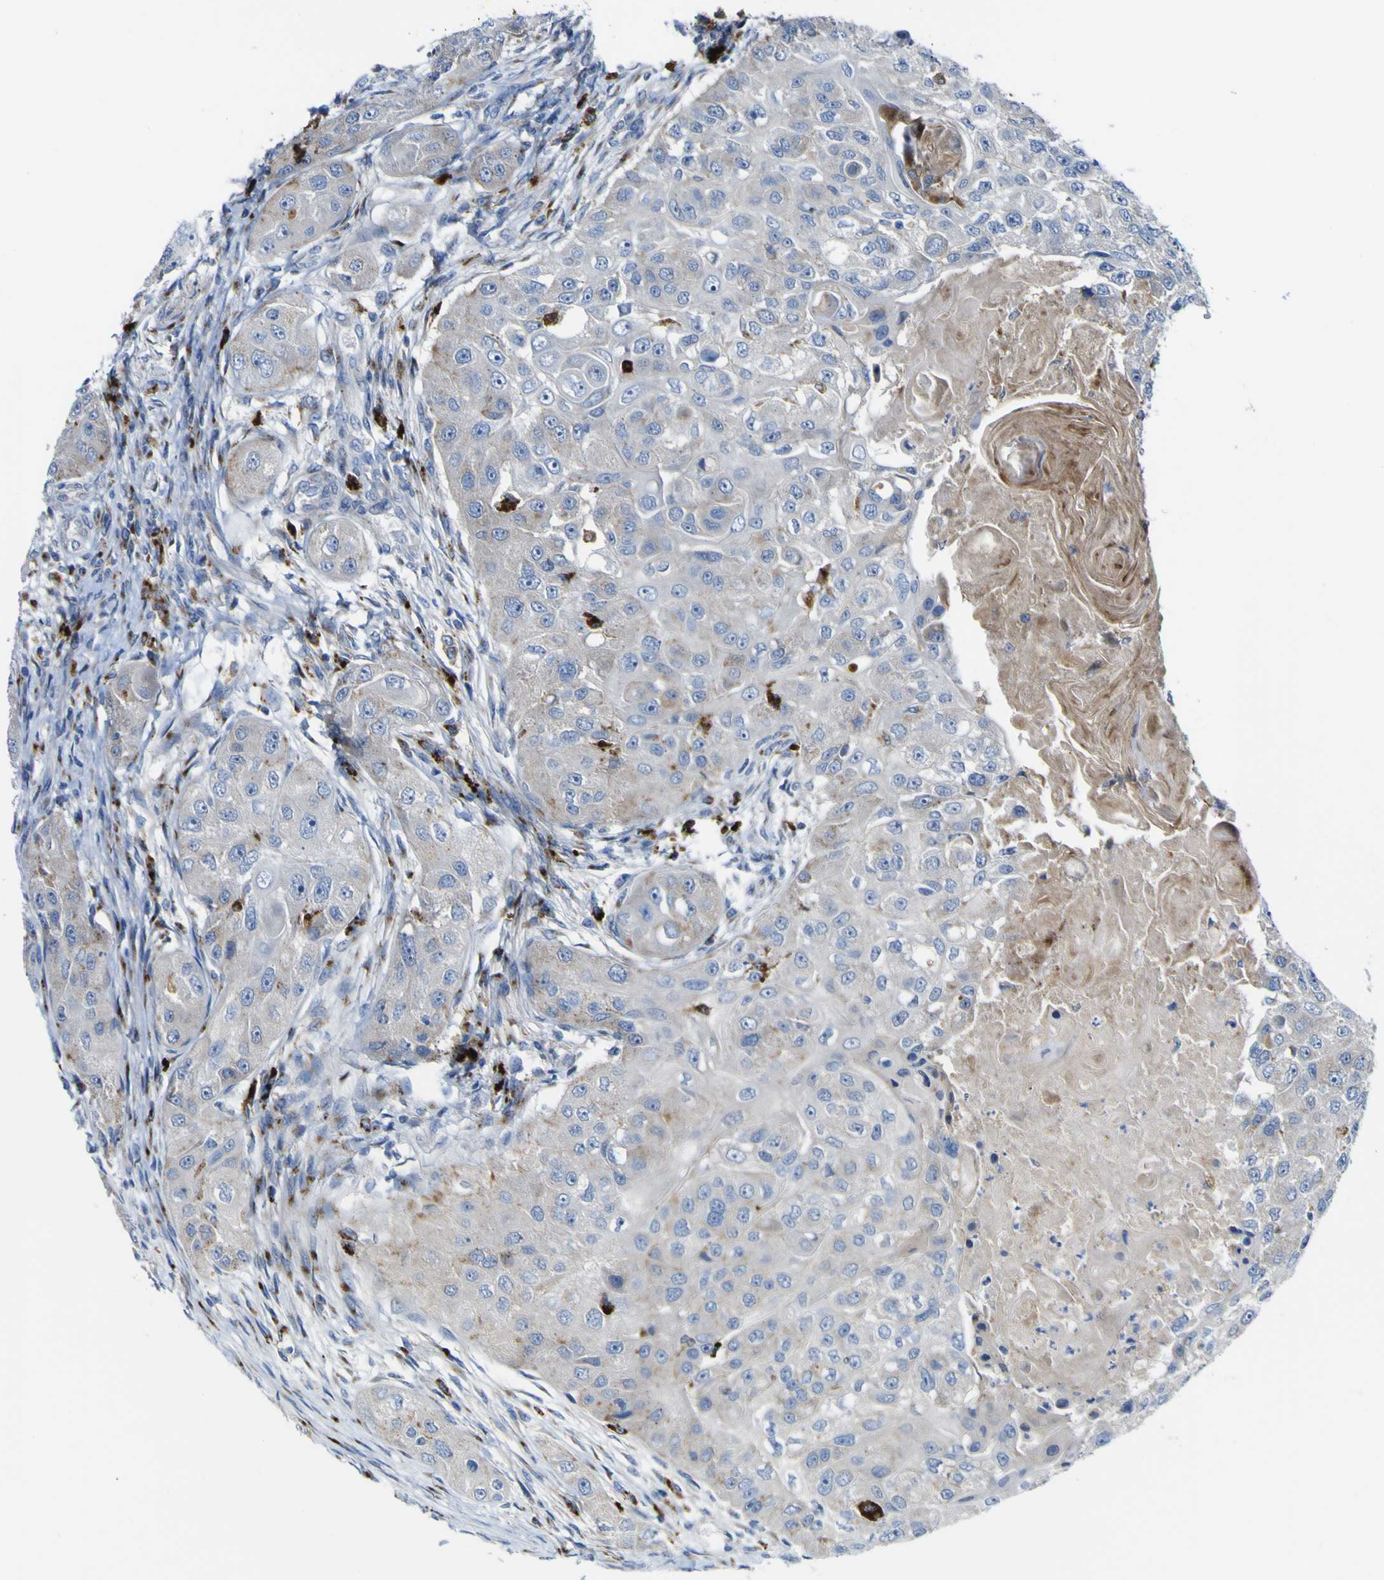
{"staining": {"intensity": "weak", "quantity": "<25%", "location": "cytoplasmic/membranous"}, "tissue": "head and neck cancer", "cell_type": "Tumor cells", "image_type": "cancer", "snomed": [{"axis": "morphology", "description": "Normal tissue, NOS"}, {"axis": "morphology", "description": "Squamous cell carcinoma, NOS"}, {"axis": "topography", "description": "Skeletal muscle"}, {"axis": "topography", "description": "Head-Neck"}], "caption": "A photomicrograph of human head and neck cancer (squamous cell carcinoma) is negative for staining in tumor cells.", "gene": "PTPRF", "patient": {"sex": "male", "age": 51}}